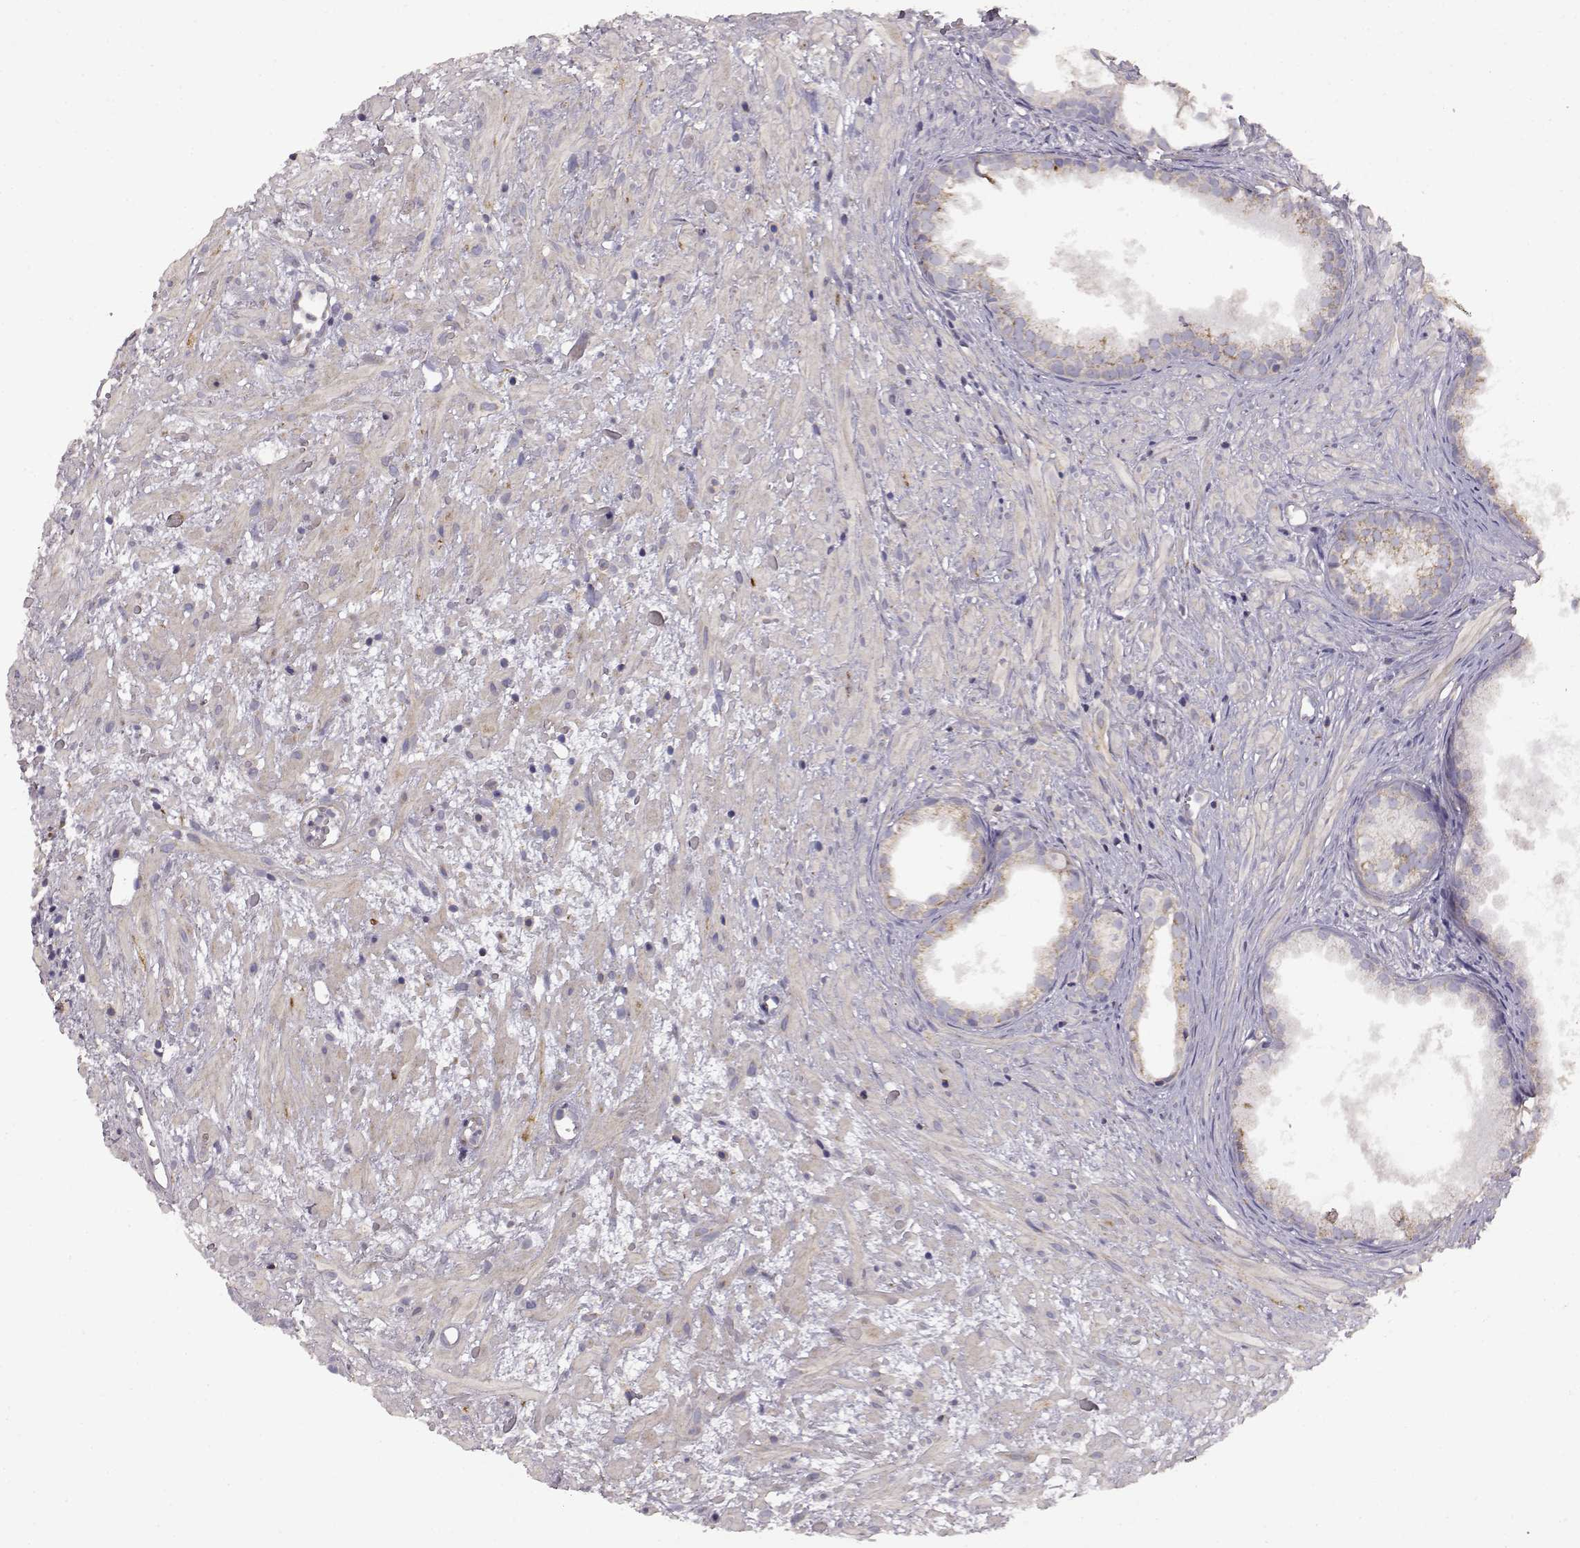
{"staining": {"intensity": "weak", "quantity": "25%-75%", "location": "cytoplasmic/membranous"}, "tissue": "prostate cancer", "cell_type": "Tumor cells", "image_type": "cancer", "snomed": [{"axis": "morphology", "description": "Adenocarcinoma, High grade"}, {"axis": "topography", "description": "Prostate"}], "caption": "Brown immunohistochemical staining in adenocarcinoma (high-grade) (prostate) exhibits weak cytoplasmic/membranous positivity in approximately 25%-75% of tumor cells.", "gene": "DDC", "patient": {"sex": "male", "age": 79}}